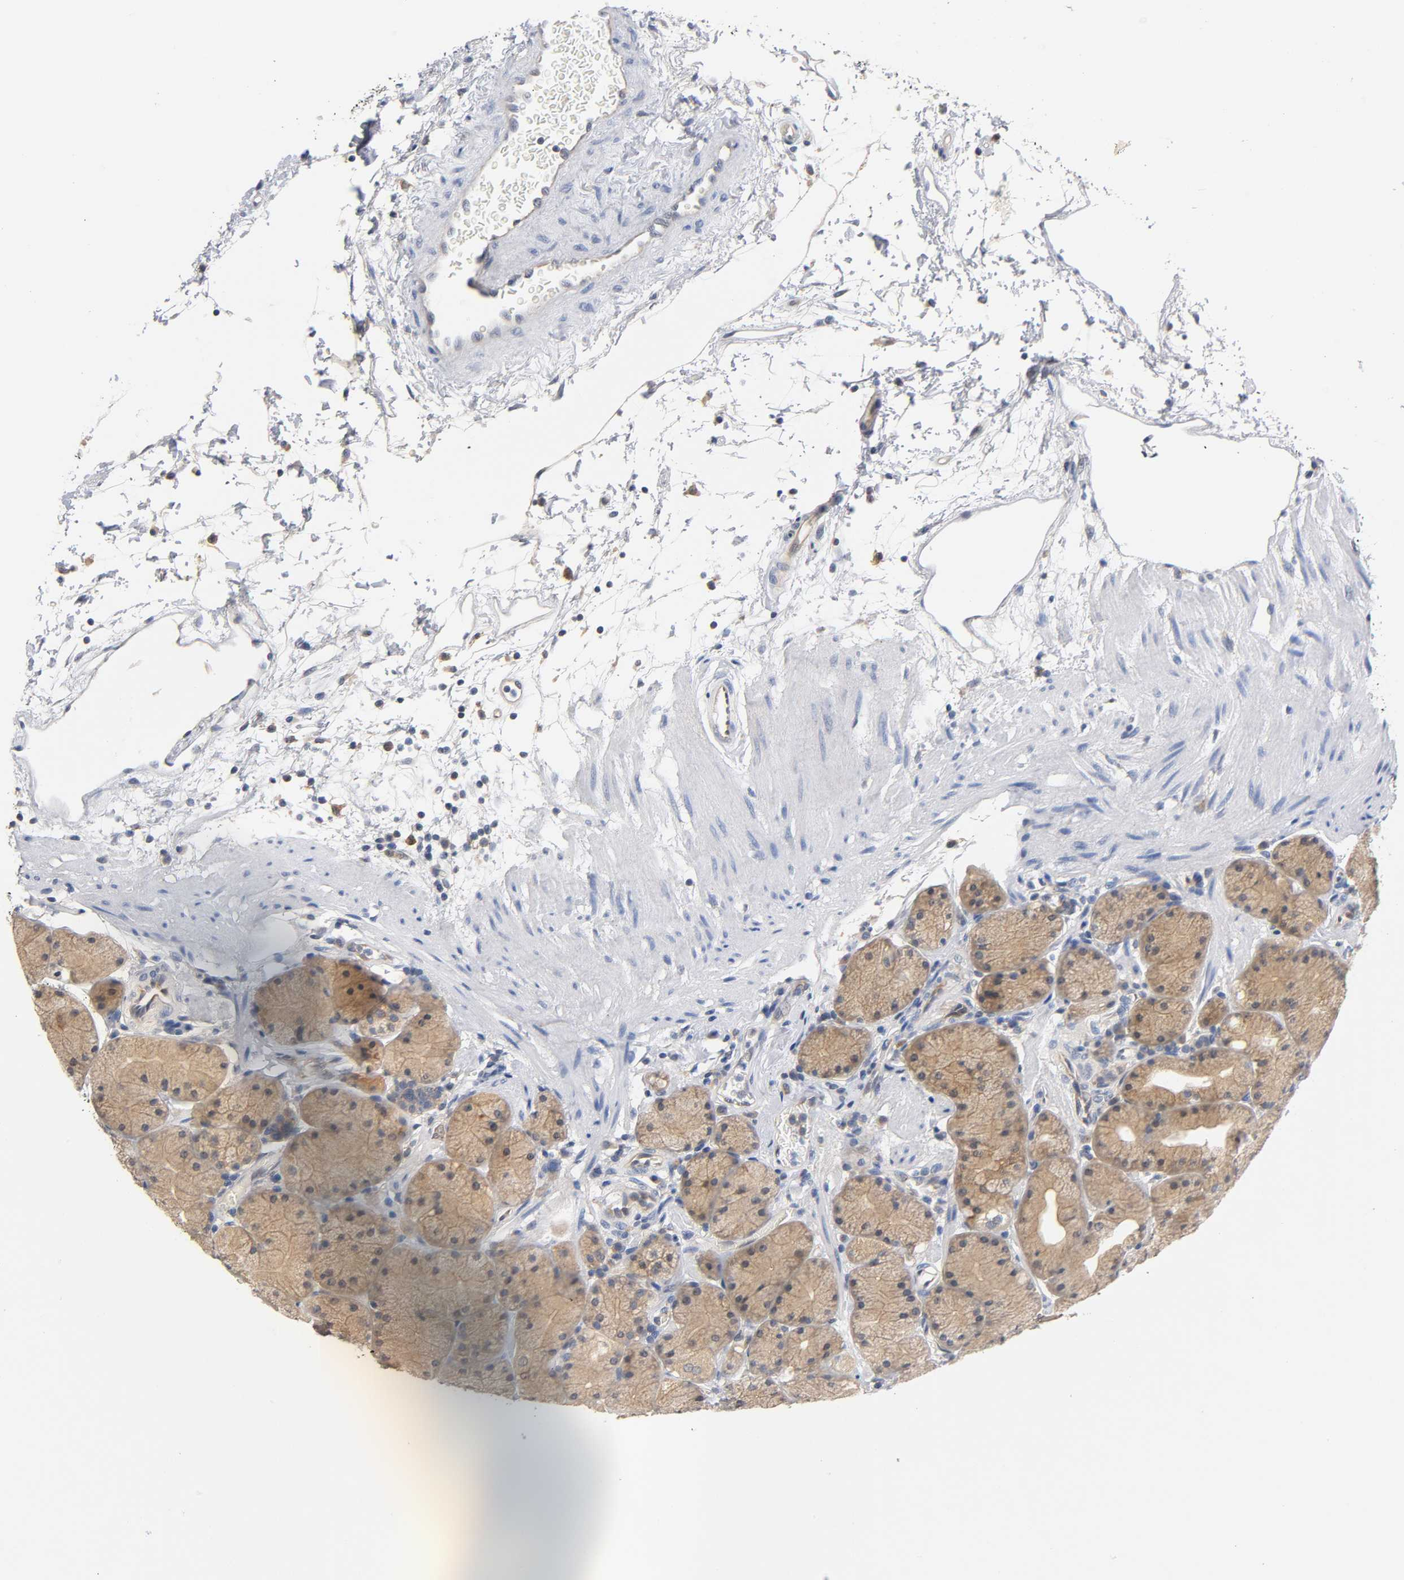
{"staining": {"intensity": "moderate", "quantity": ">75%", "location": "cytoplasmic/membranous,nuclear"}, "tissue": "stomach", "cell_type": "Glandular cells", "image_type": "normal", "snomed": [{"axis": "morphology", "description": "Normal tissue, NOS"}, {"axis": "topography", "description": "Stomach, upper"}, {"axis": "topography", "description": "Stomach"}], "caption": "Protein analysis of normal stomach reveals moderate cytoplasmic/membranous,nuclear staining in approximately >75% of glandular cells.", "gene": "FYN", "patient": {"sex": "male", "age": 76}}